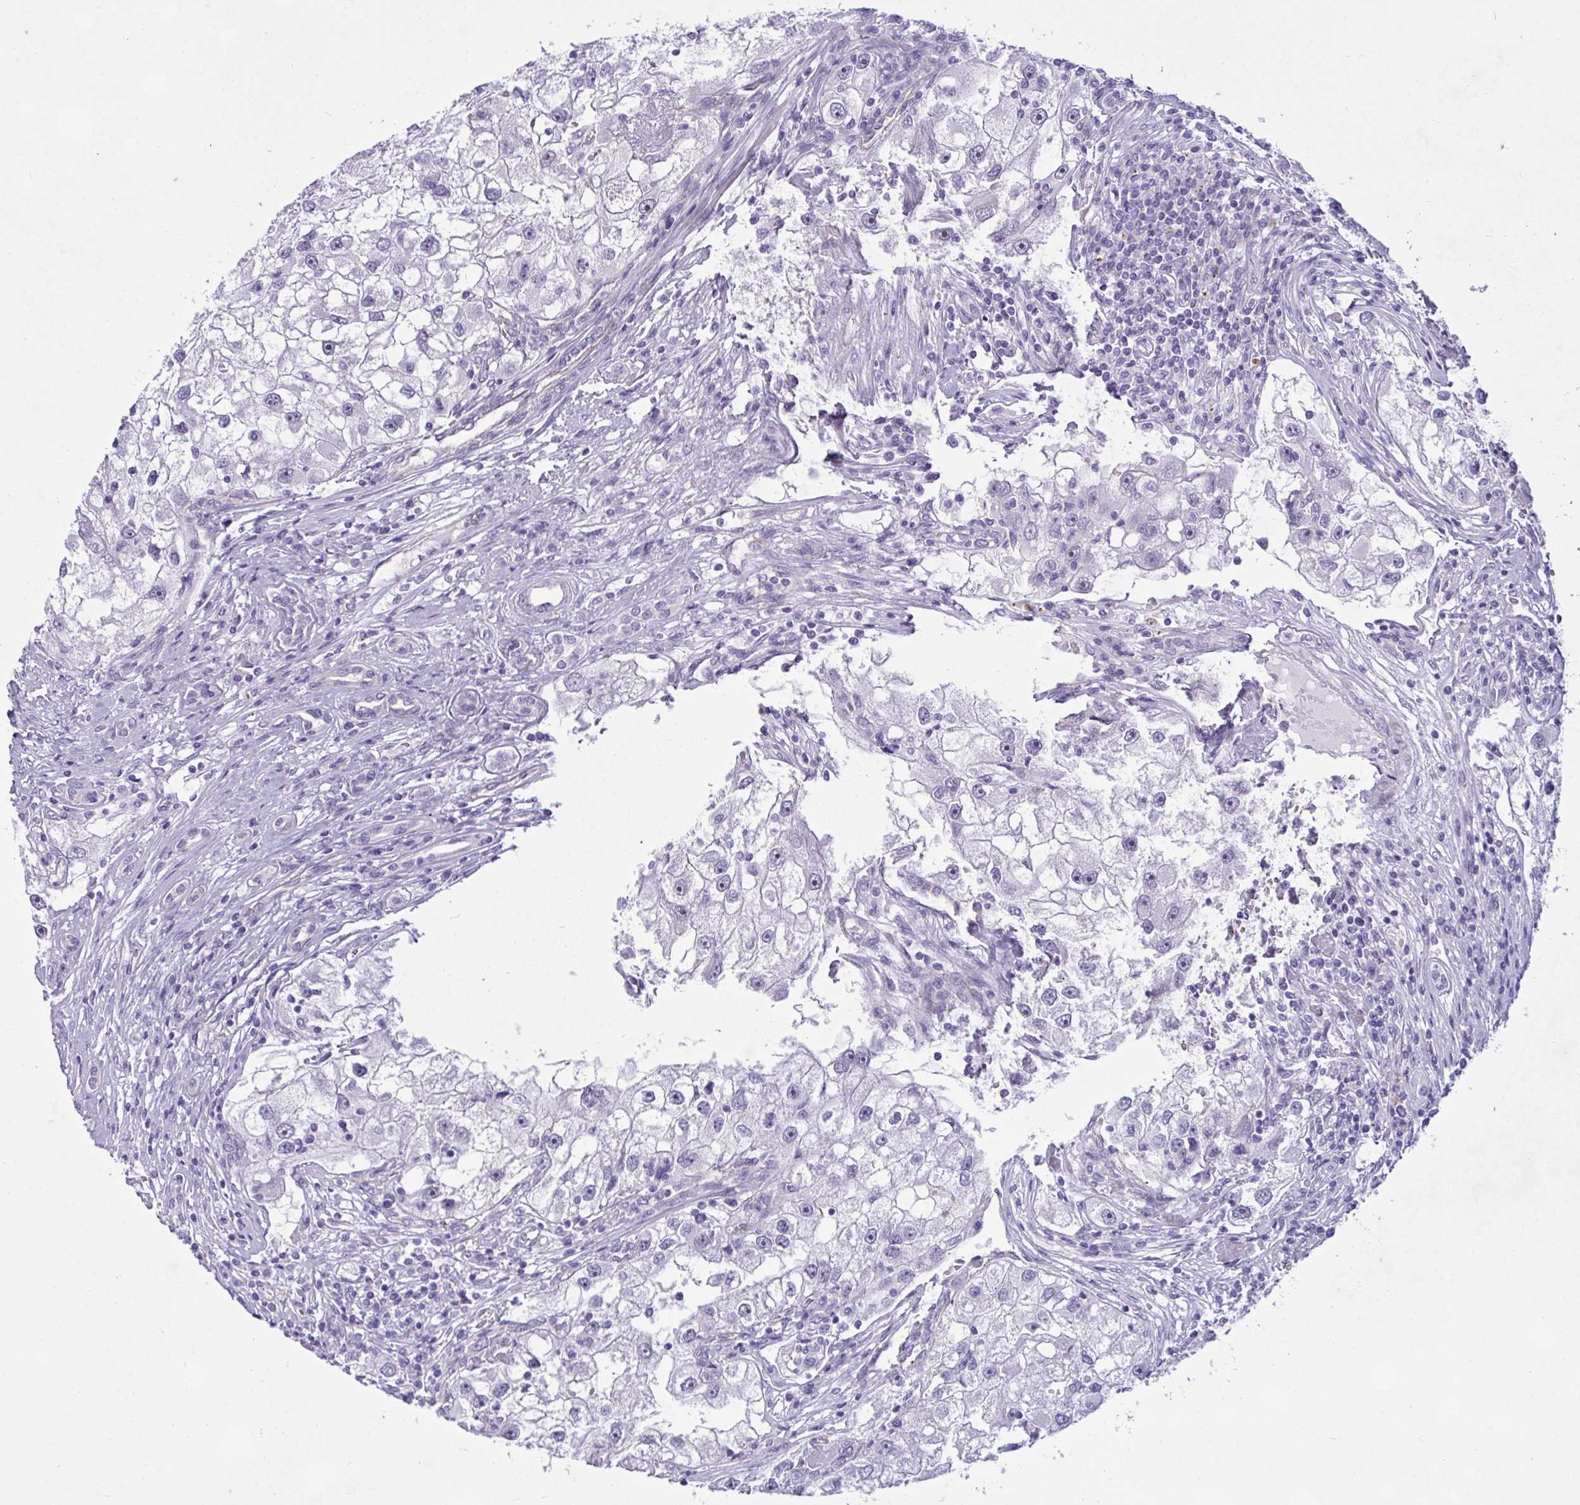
{"staining": {"intensity": "negative", "quantity": "none", "location": "none"}, "tissue": "renal cancer", "cell_type": "Tumor cells", "image_type": "cancer", "snomed": [{"axis": "morphology", "description": "Adenocarcinoma, NOS"}, {"axis": "topography", "description": "Kidney"}], "caption": "The immunohistochemistry photomicrograph has no significant positivity in tumor cells of adenocarcinoma (renal) tissue. (Stains: DAB immunohistochemistry with hematoxylin counter stain, Microscopy: brightfield microscopy at high magnification).", "gene": "NFXL1", "patient": {"sex": "male", "age": 63}}